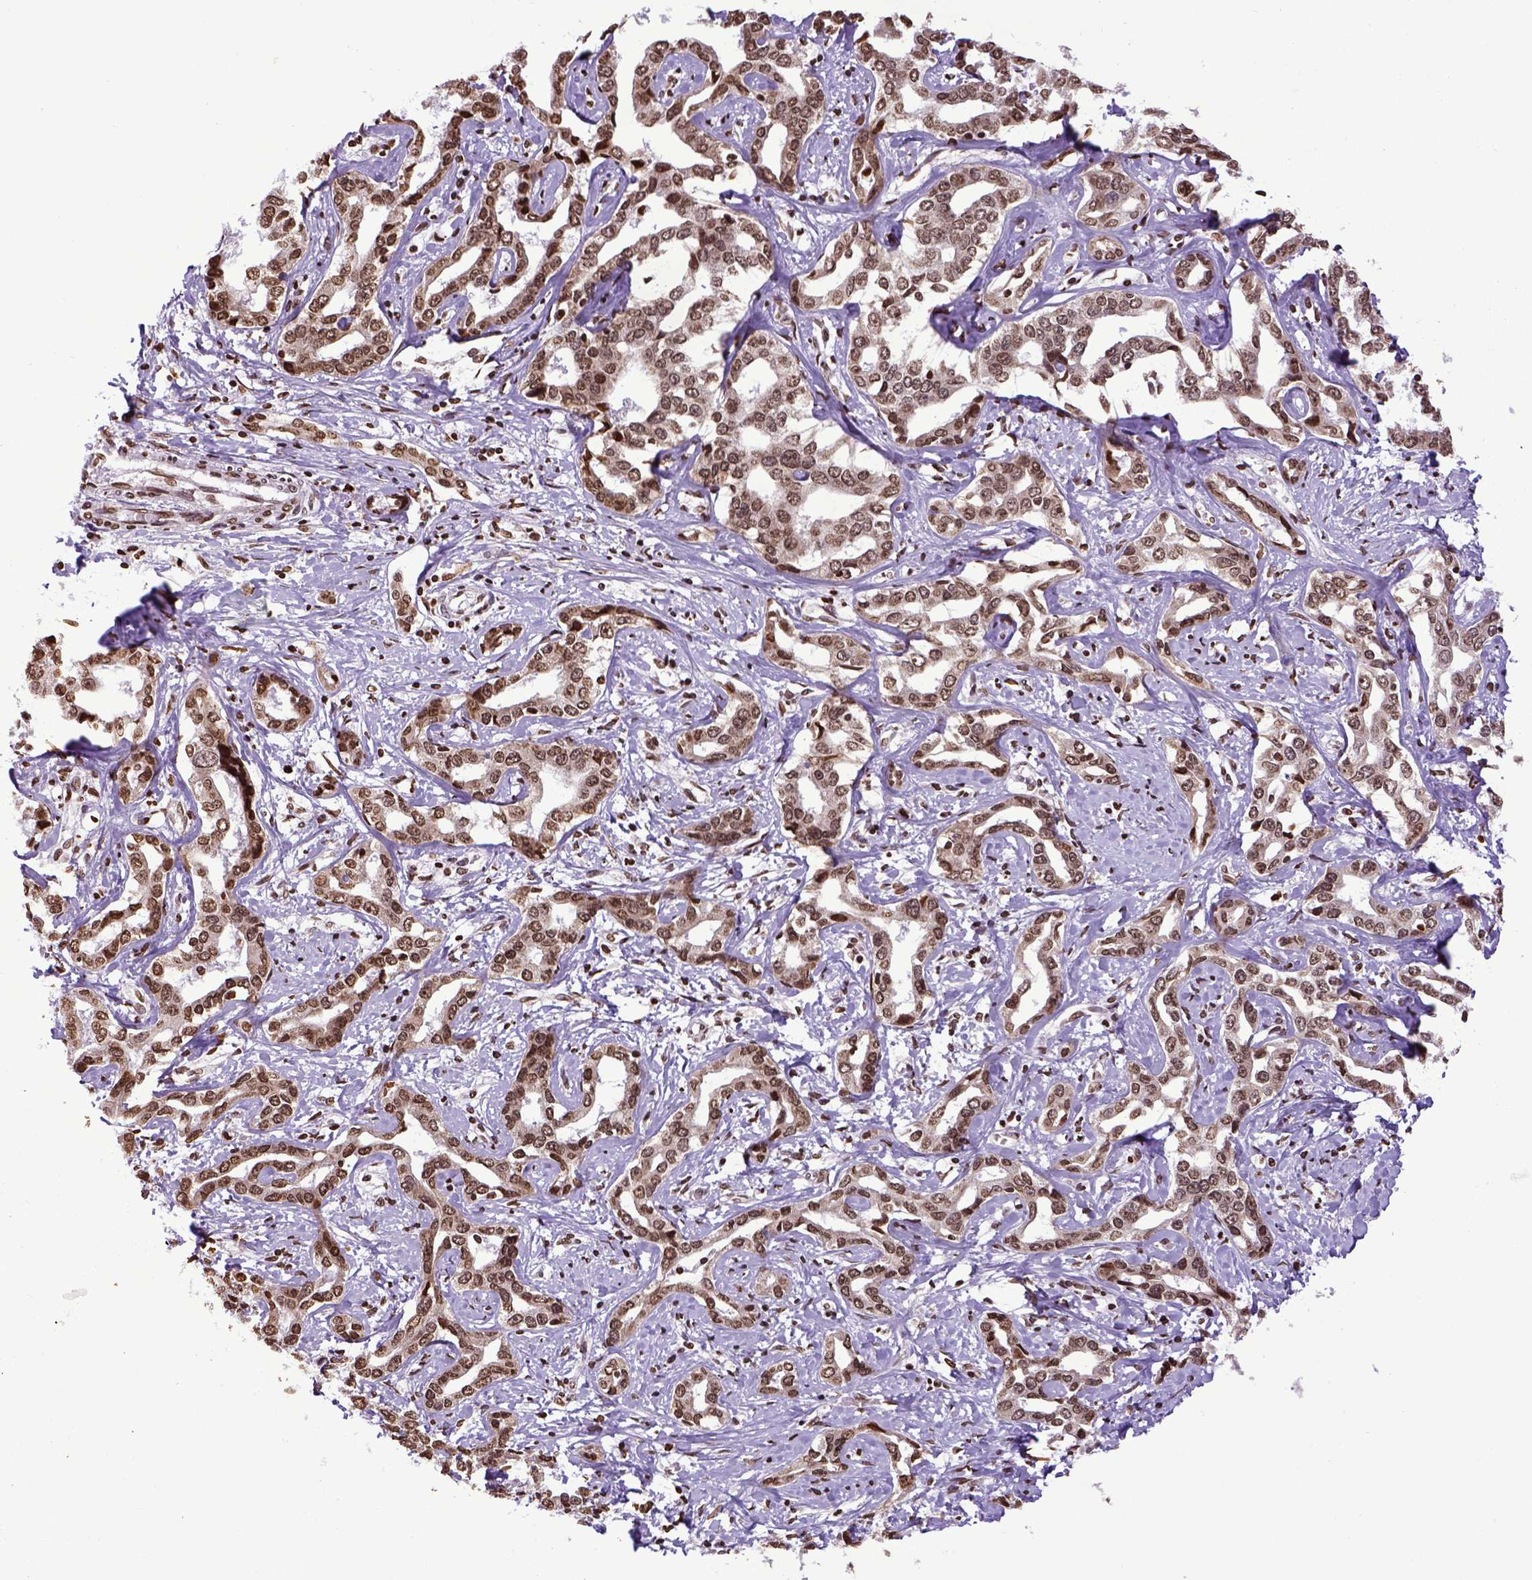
{"staining": {"intensity": "moderate", "quantity": ">75%", "location": "nuclear"}, "tissue": "liver cancer", "cell_type": "Tumor cells", "image_type": "cancer", "snomed": [{"axis": "morphology", "description": "Cholangiocarcinoma"}, {"axis": "topography", "description": "Liver"}], "caption": "An immunohistochemistry (IHC) histopathology image of neoplastic tissue is shown. Protein staining in brown highlights moderate nuclear positivity in cholangiocarcinoma (liver) within tumor cells.", "gene": "ZNF75D", "patient": {"sex": "male", "age": 59}}